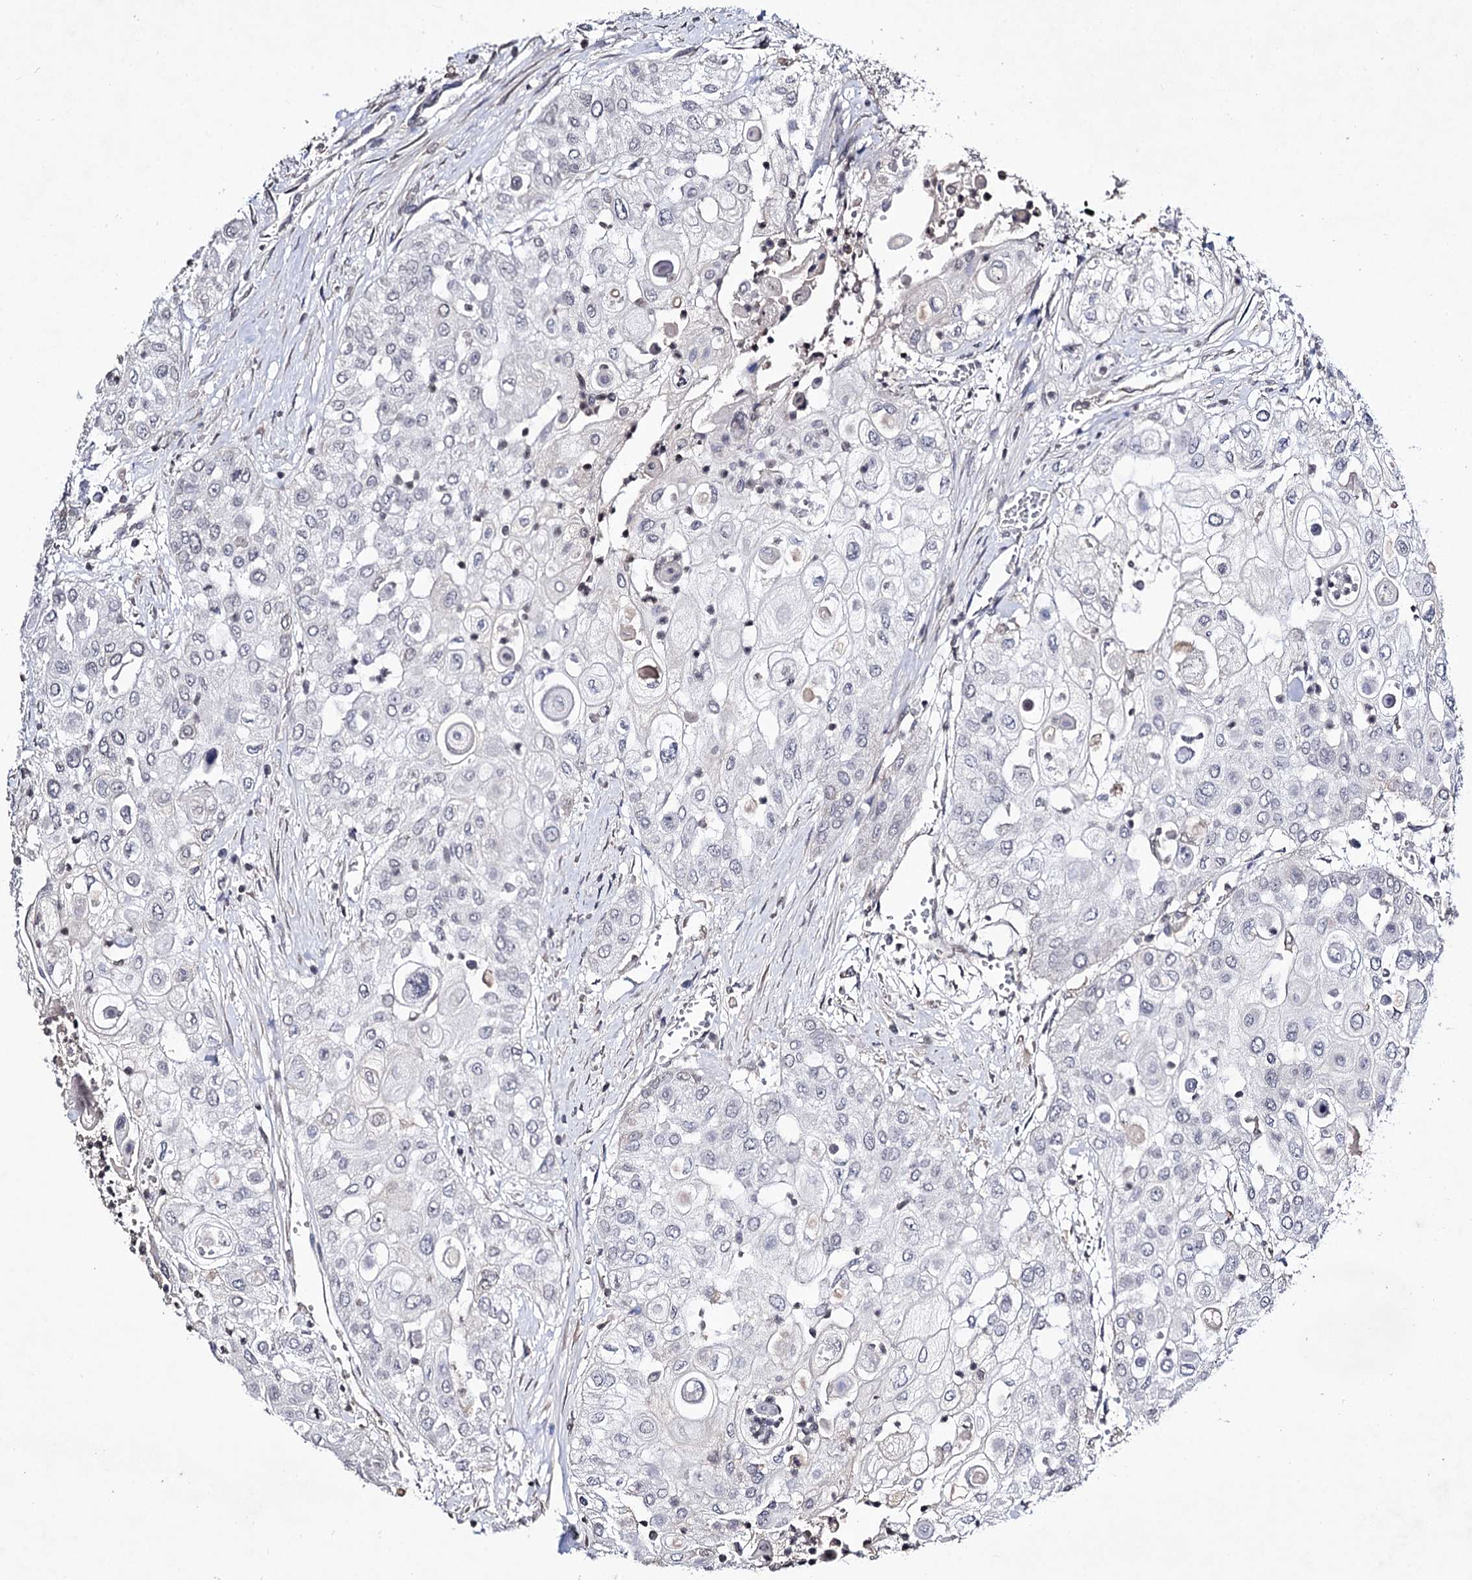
{"staining": {"intensity": "negative", "quantity": "none", "location": "none"}, "tissue": "urothelial cancer", "cell_type": "Tumor cells", "image_type": "cancer", "snomed": [{"axis": "morphology", "description": "Urothelial carcinoma, High grade"}, {"axis": "topography", "description": "Urinary bladder"}], "caption": "DAB (3,3'-diaminobenzidine) immunohistochemical staining of human urothelial carcinoma (high-grade) exhibits no significant expression in tumor cells.", "gene": "PLIN1", "patient": {"sex": "female", "age": 79}}